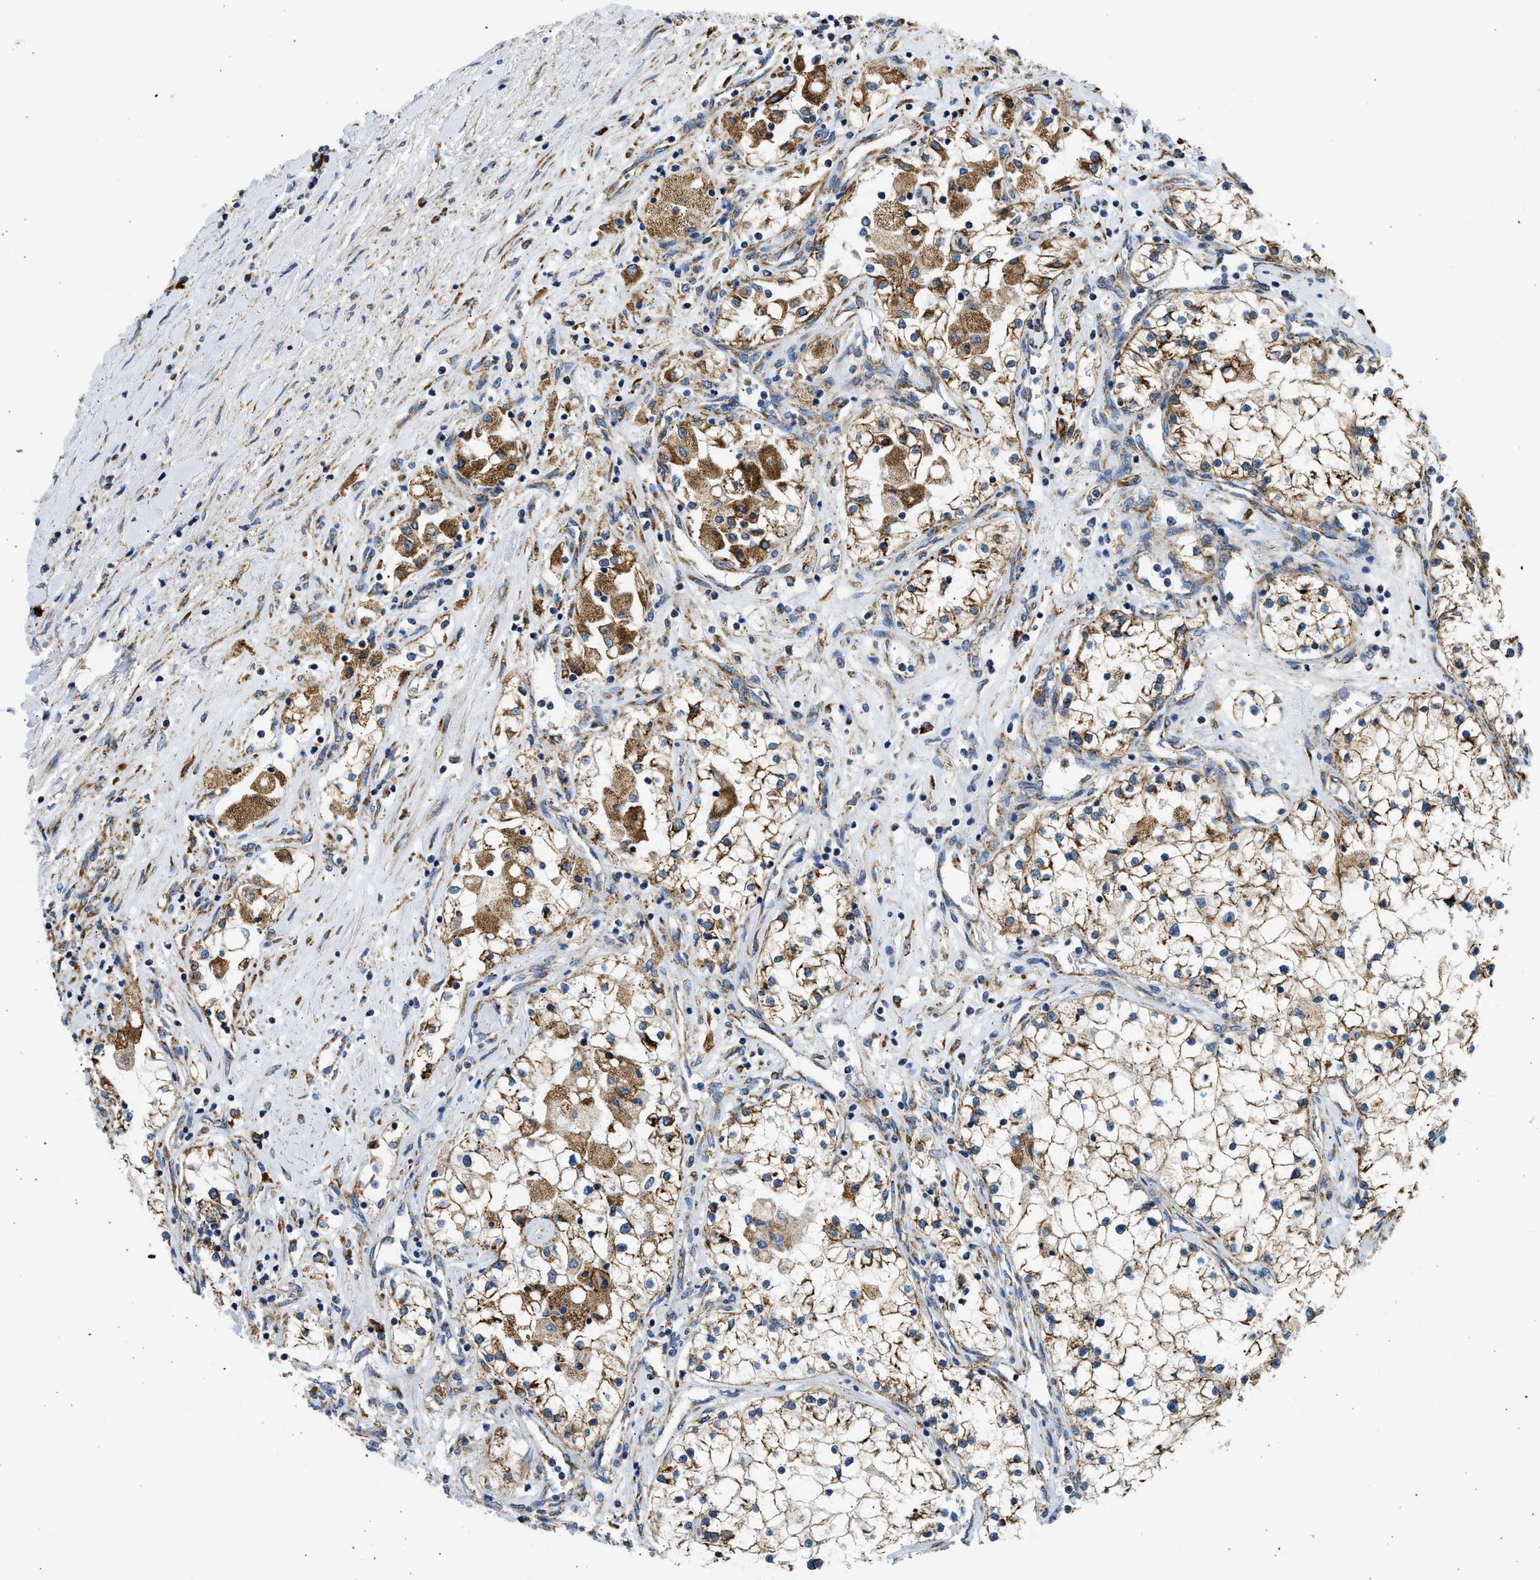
{"staining": {"intensity": "moderate", "quantity": ">75%", "location": "cytoplasmic/membranous"}, "tissue": "renal cancer", "cell_type": "Tumor cells", "image_type": "cancer", "snomed": [{"axis": "morphology", "description": "Adenocarcinoma, NOS"}, {"axis": "topography", "description": "Kidney"}], "caption": "Renal cancer stained for a protein shows moderate cytoplasmic/membranous positivity in tumor cells.", "gene": "CYCS", "patient": {"sex": "male", "age": 68}}